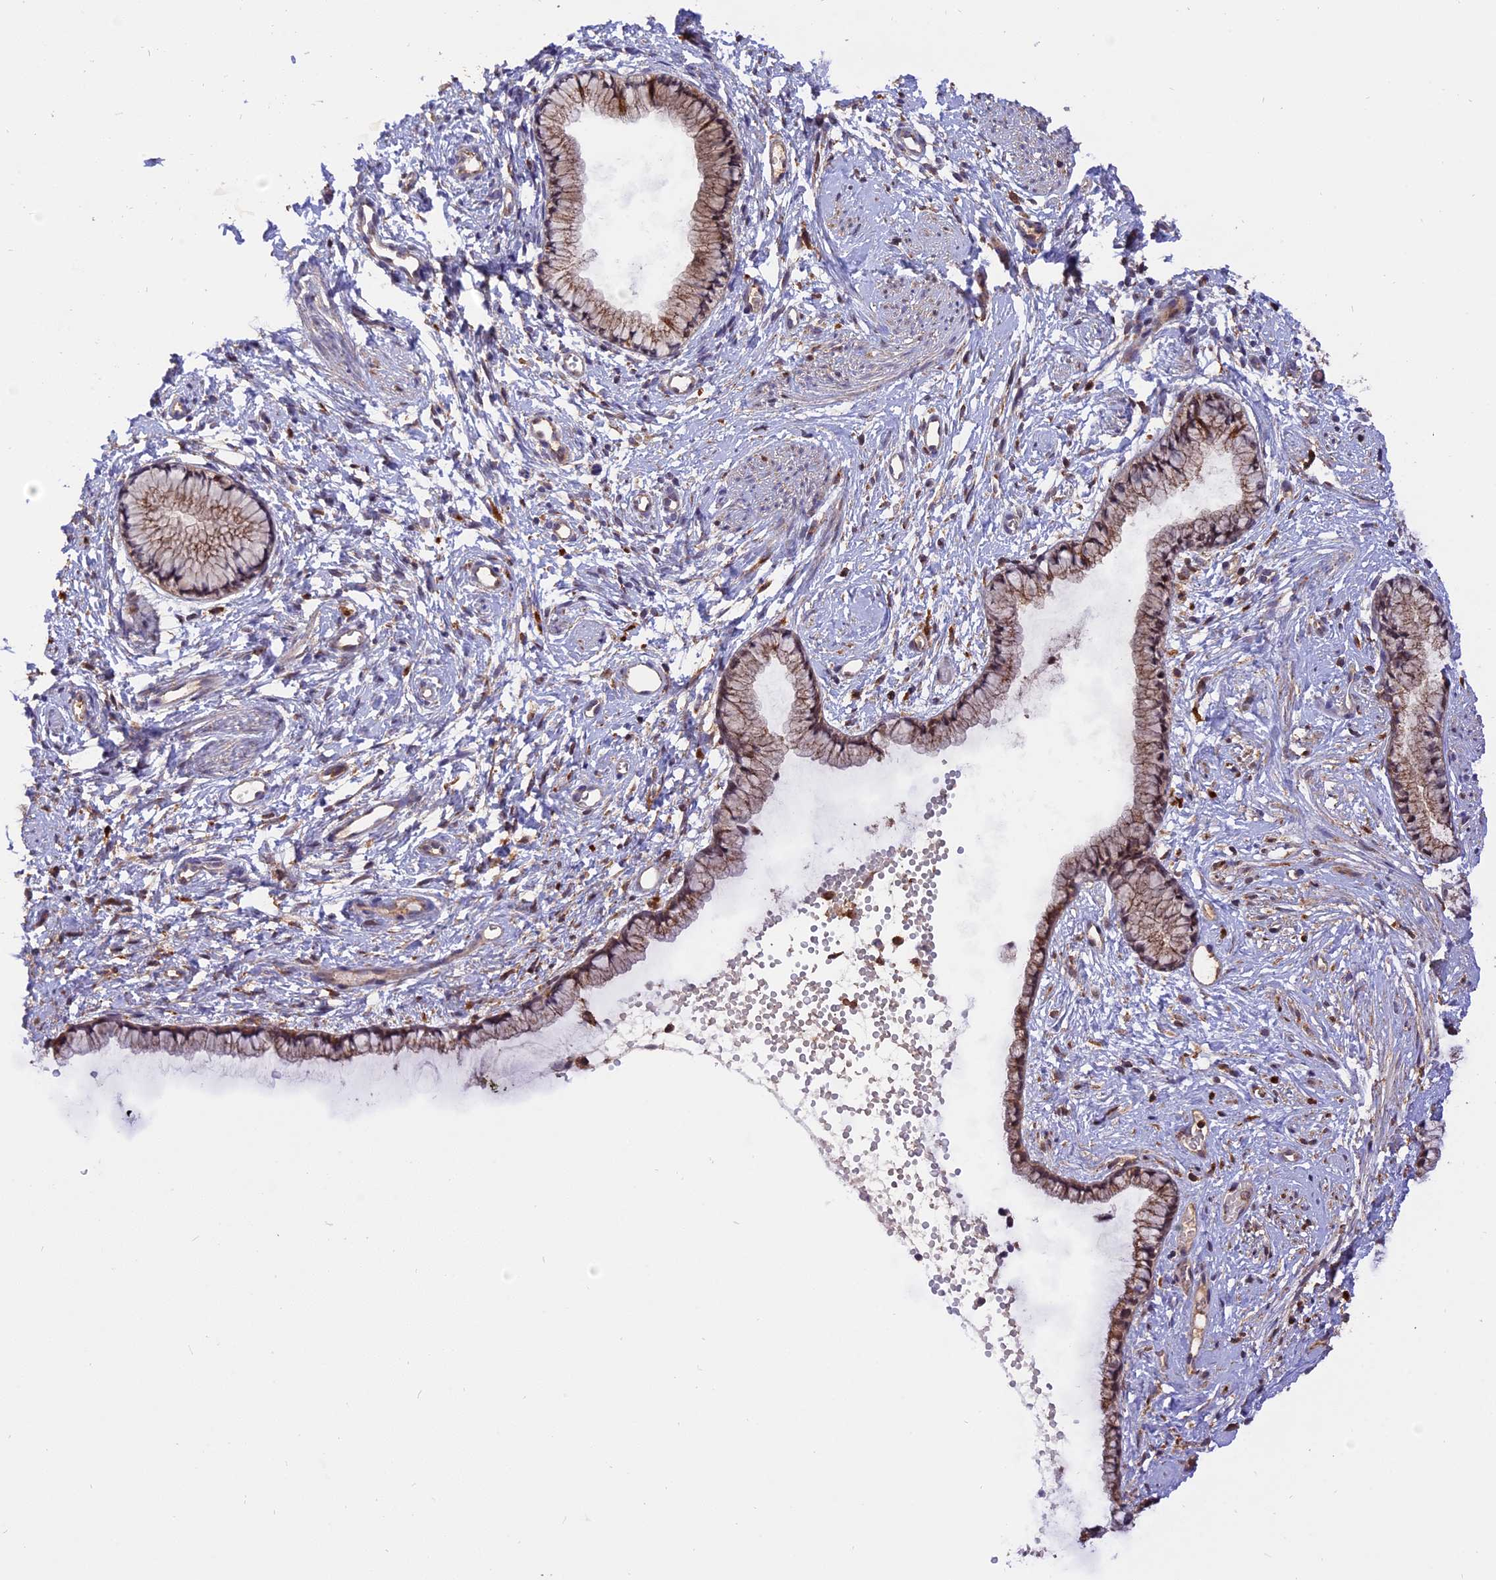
{"staining": {"intensity": "moderate", "quantity": ">75%", "location": "cytoplasmic/membranous"}, "tissue": "cervix", "cell_type": "Glandular cells", "image_type": "normal", "snomed": [{"axis": "morphology", "description": "Normal tissue, NOS"}, {"axis": "topography", "description": "Cervix"}], "caption": "A brown stain highlights moderate cytoplasmic/membranous staining of a protein in glandular cells of unremarkable cervix. (DAB (3,3'-diaminobenzidine) IHC, brown staining for protein, blue staining for nuclei).", "gene": "PEX3", "patient": {"sex": "female", "age": 57}}